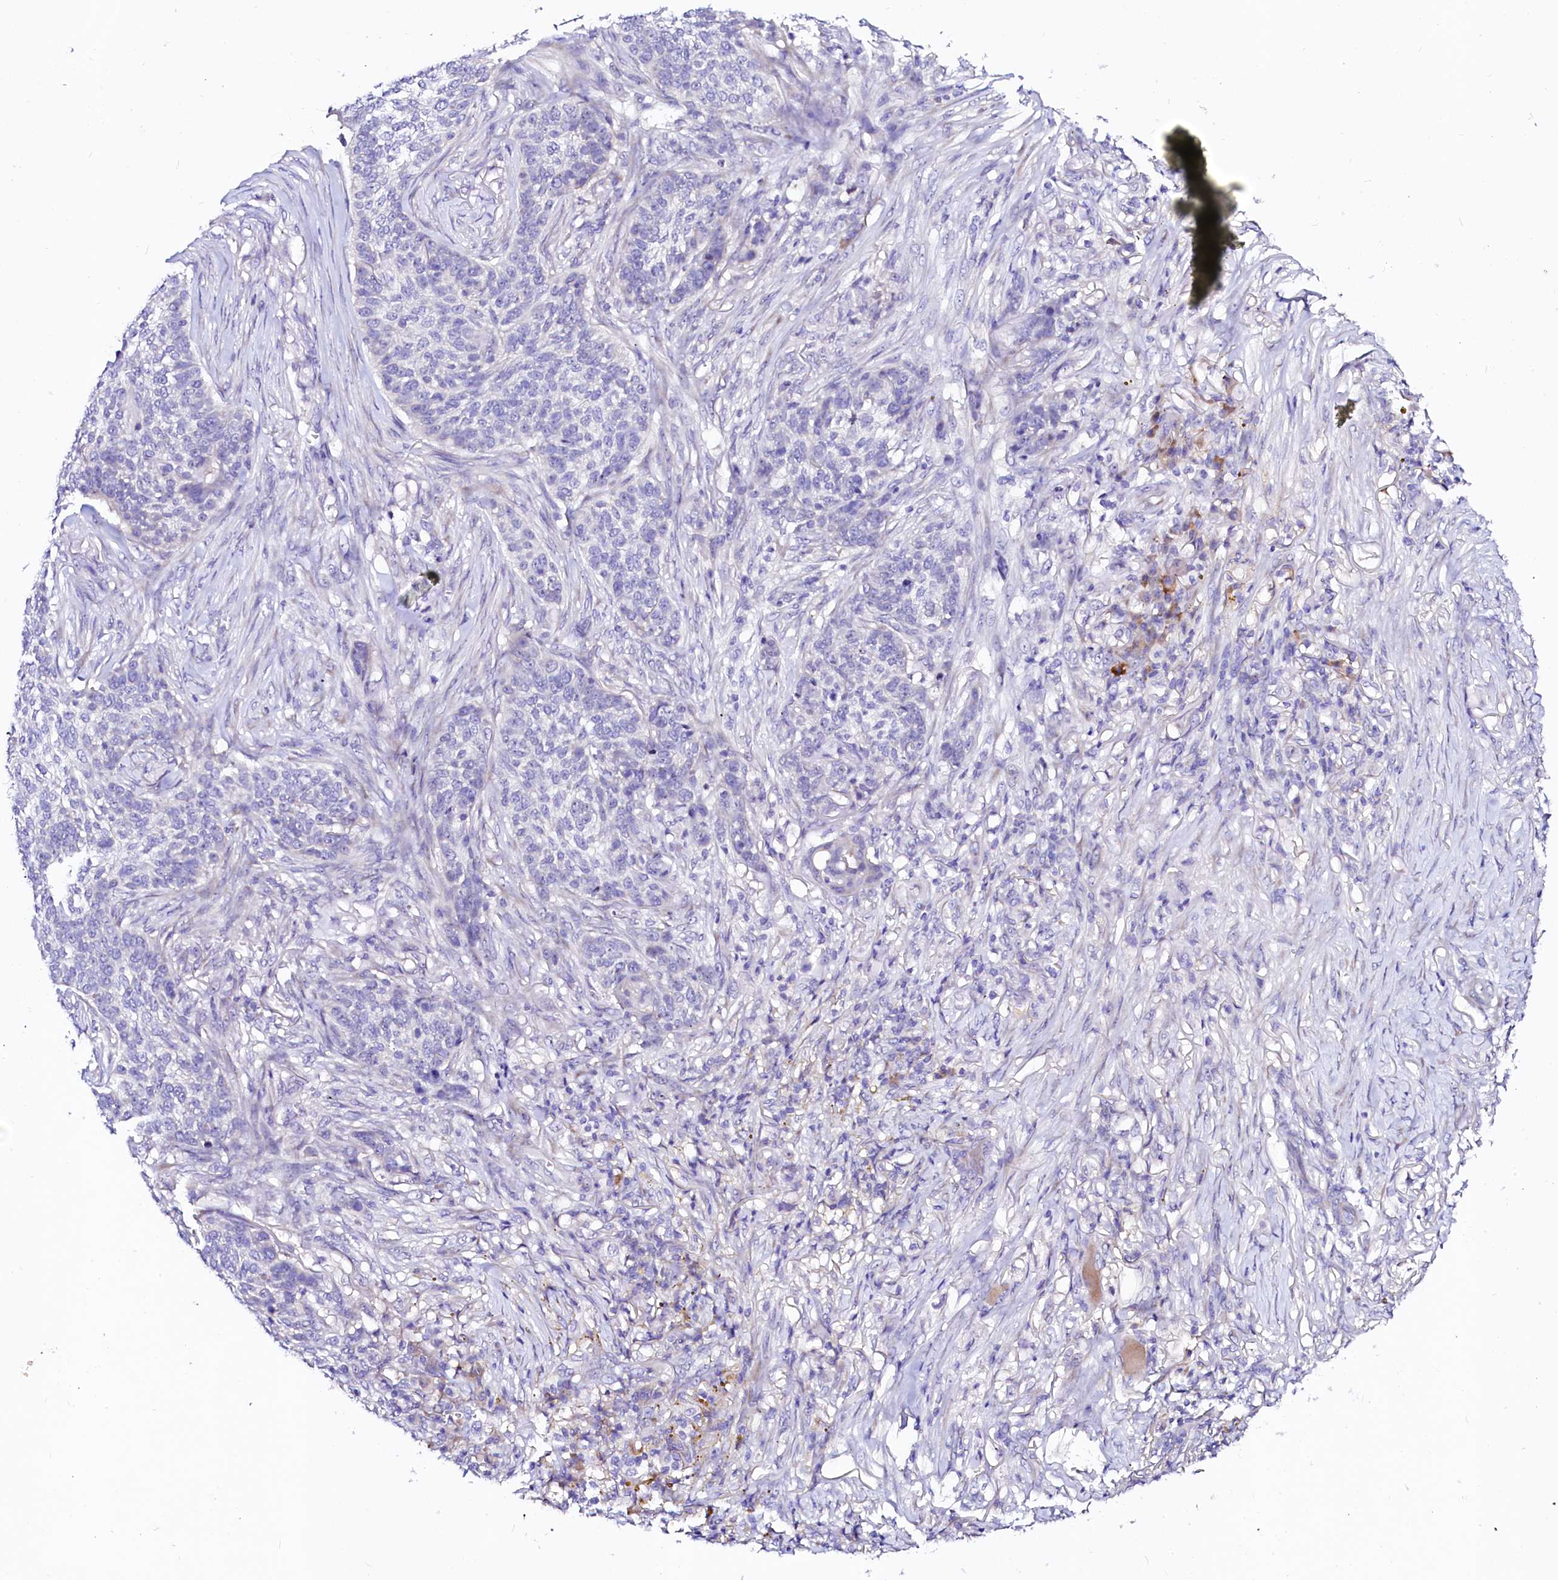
{"staining": {"intensity": "negative", "quantity": "none", "location": "none"}, "tissue": "skin cancer", "cell_type": "Tumor cells", "image_type": "cancer", "snomed": [{"axis": "morphology", "description": "Basal cell carcinoma"}, {"axis": "topography", "description": "Skin"}], "caption": "Tumor cells show no significant protein expression in skin cancer.", "gene": "BTBD16", "patient": {"sex": "male", "age": 85}}